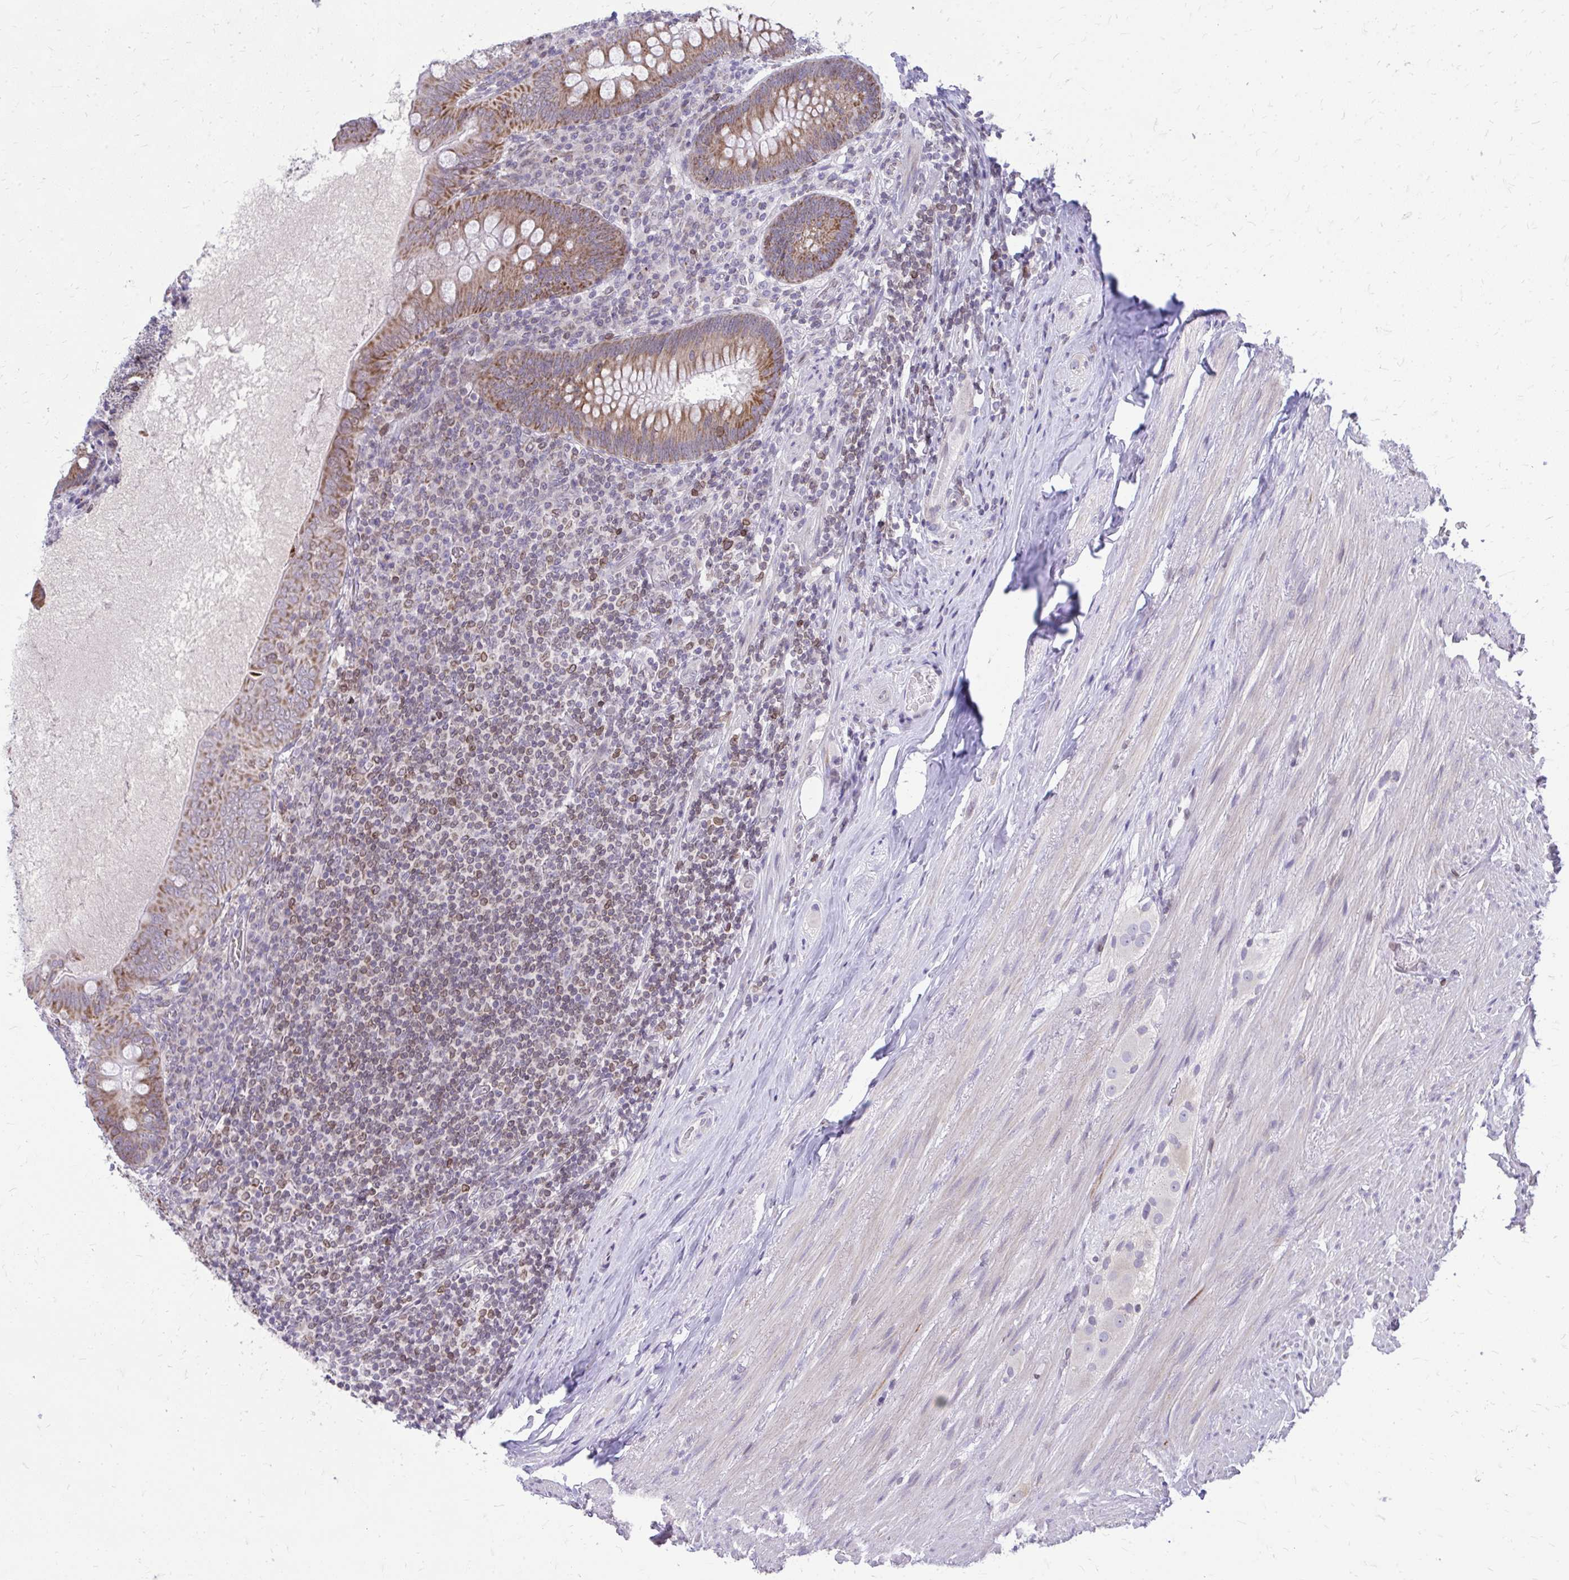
{"staining": {"intensity": "moderate", "quantity": ">75%", "location": "cytoplasmic/membranous"}, "tissue": "appendix", "cell_type": "Glandular cells", "image_type": "normal", "snomed": [{"axis": "morphology", "description": "Normal tissue, NOS"}, {"axis": "topography", "description": "Appendix"}], "caption": "This photomicrograph shows immunohistochemistry staining of normal human appendix, with medium moderate cytoplasmic/membranous staining in approximately >75% of glandular cells.", "gene": "RPS6KA2", "patient": {"sex": "male", "age": 71}}